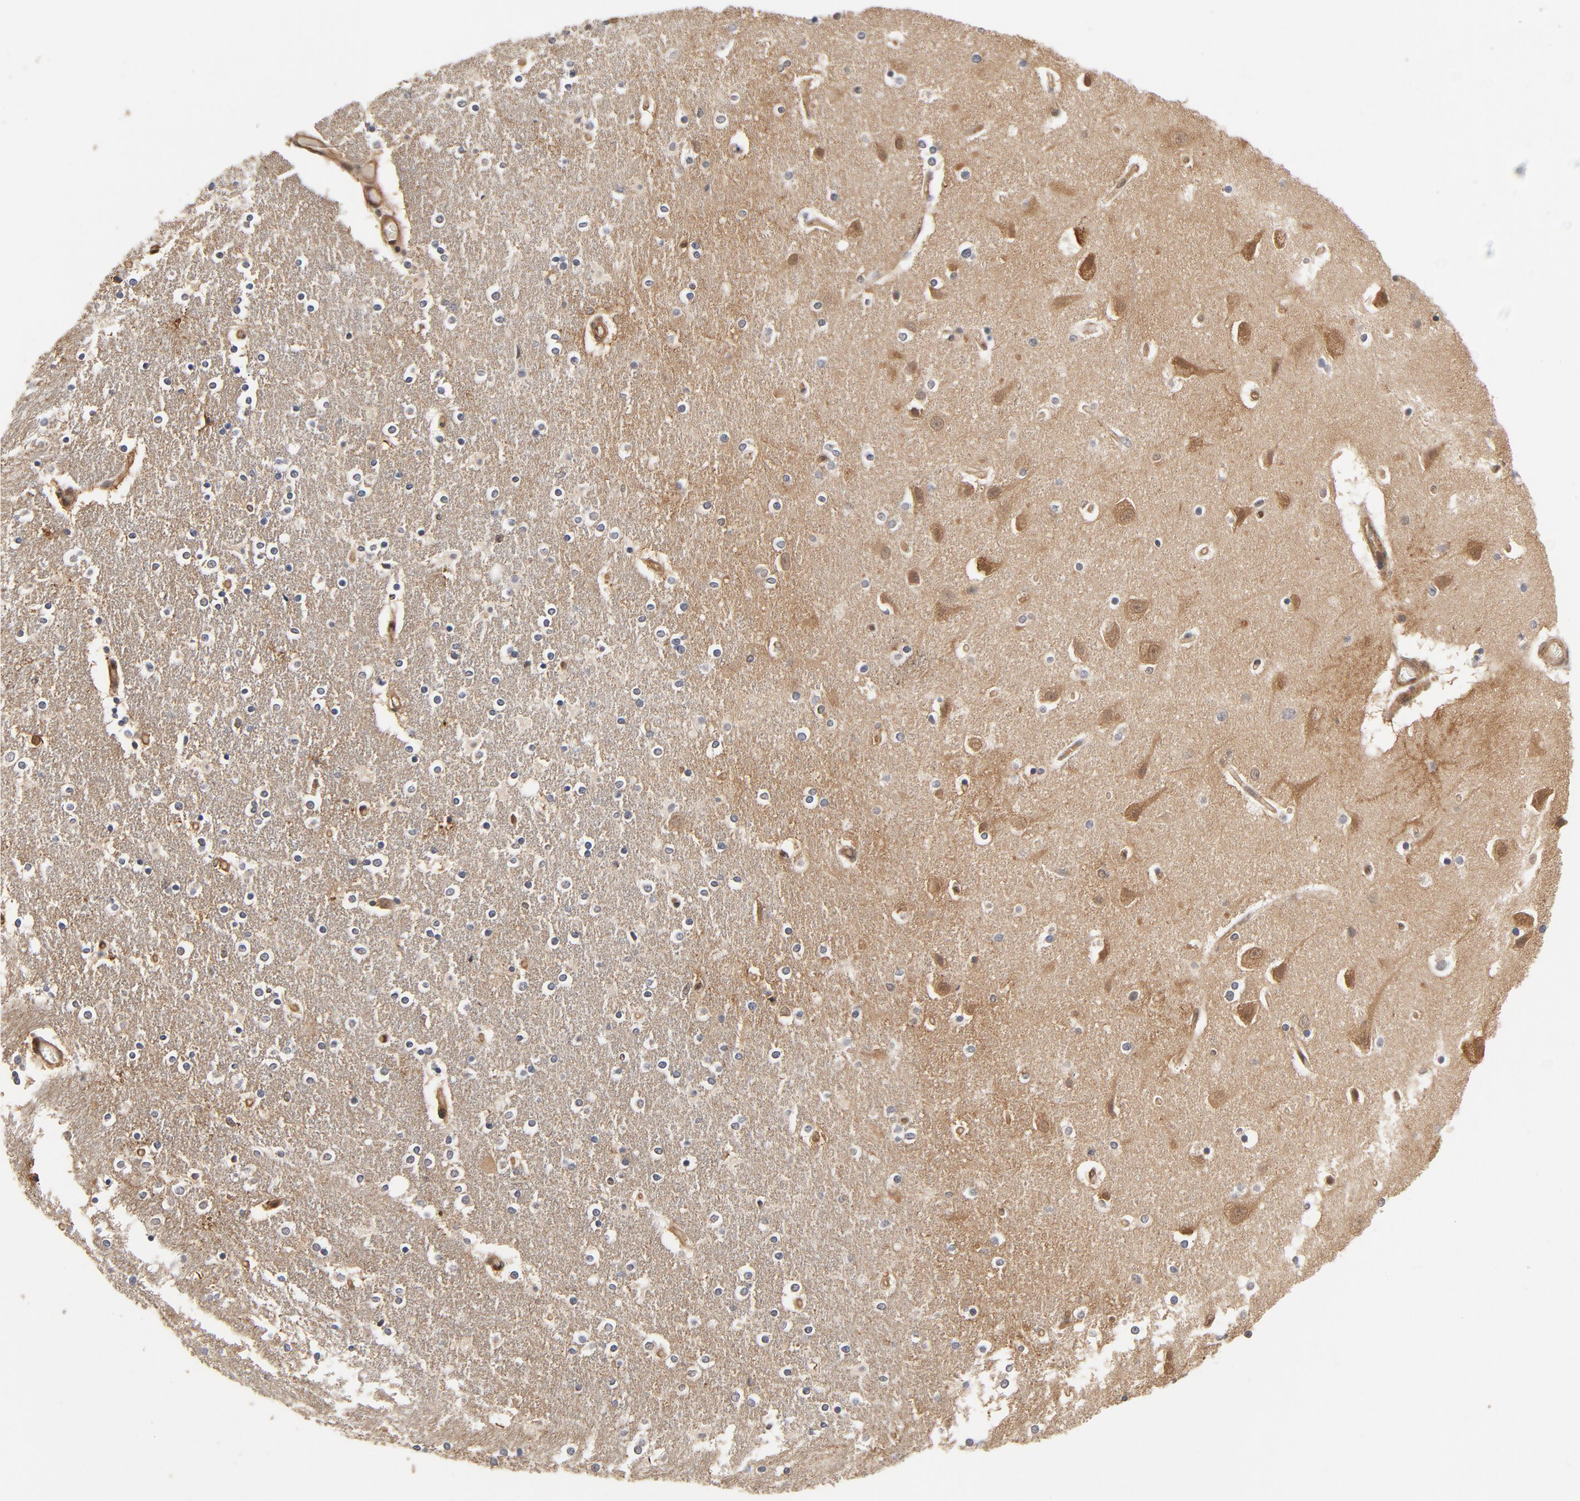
{"staining": {"intensity": "moderate", "quantity": "<25%", "location": "cytoplasmic/membranous,nuclear"}, "tissue": "caudate", "cell_type": "Glial cells", "image_type": "normal", "snomed": [{"axis": "morphology", "description": "Normal tissue, NOS"}, {"axis": "topography", "description": "Lateral ventricle wall"}], "caption": "Unremarkable caudate was stained to show a protein in brown. There is low levels of moderate cytoplasmic/membranous,nuclear staining in about <25% of glial cells.", "gene": "CDC37", "patient": {"sex": "female", "age": 54}}